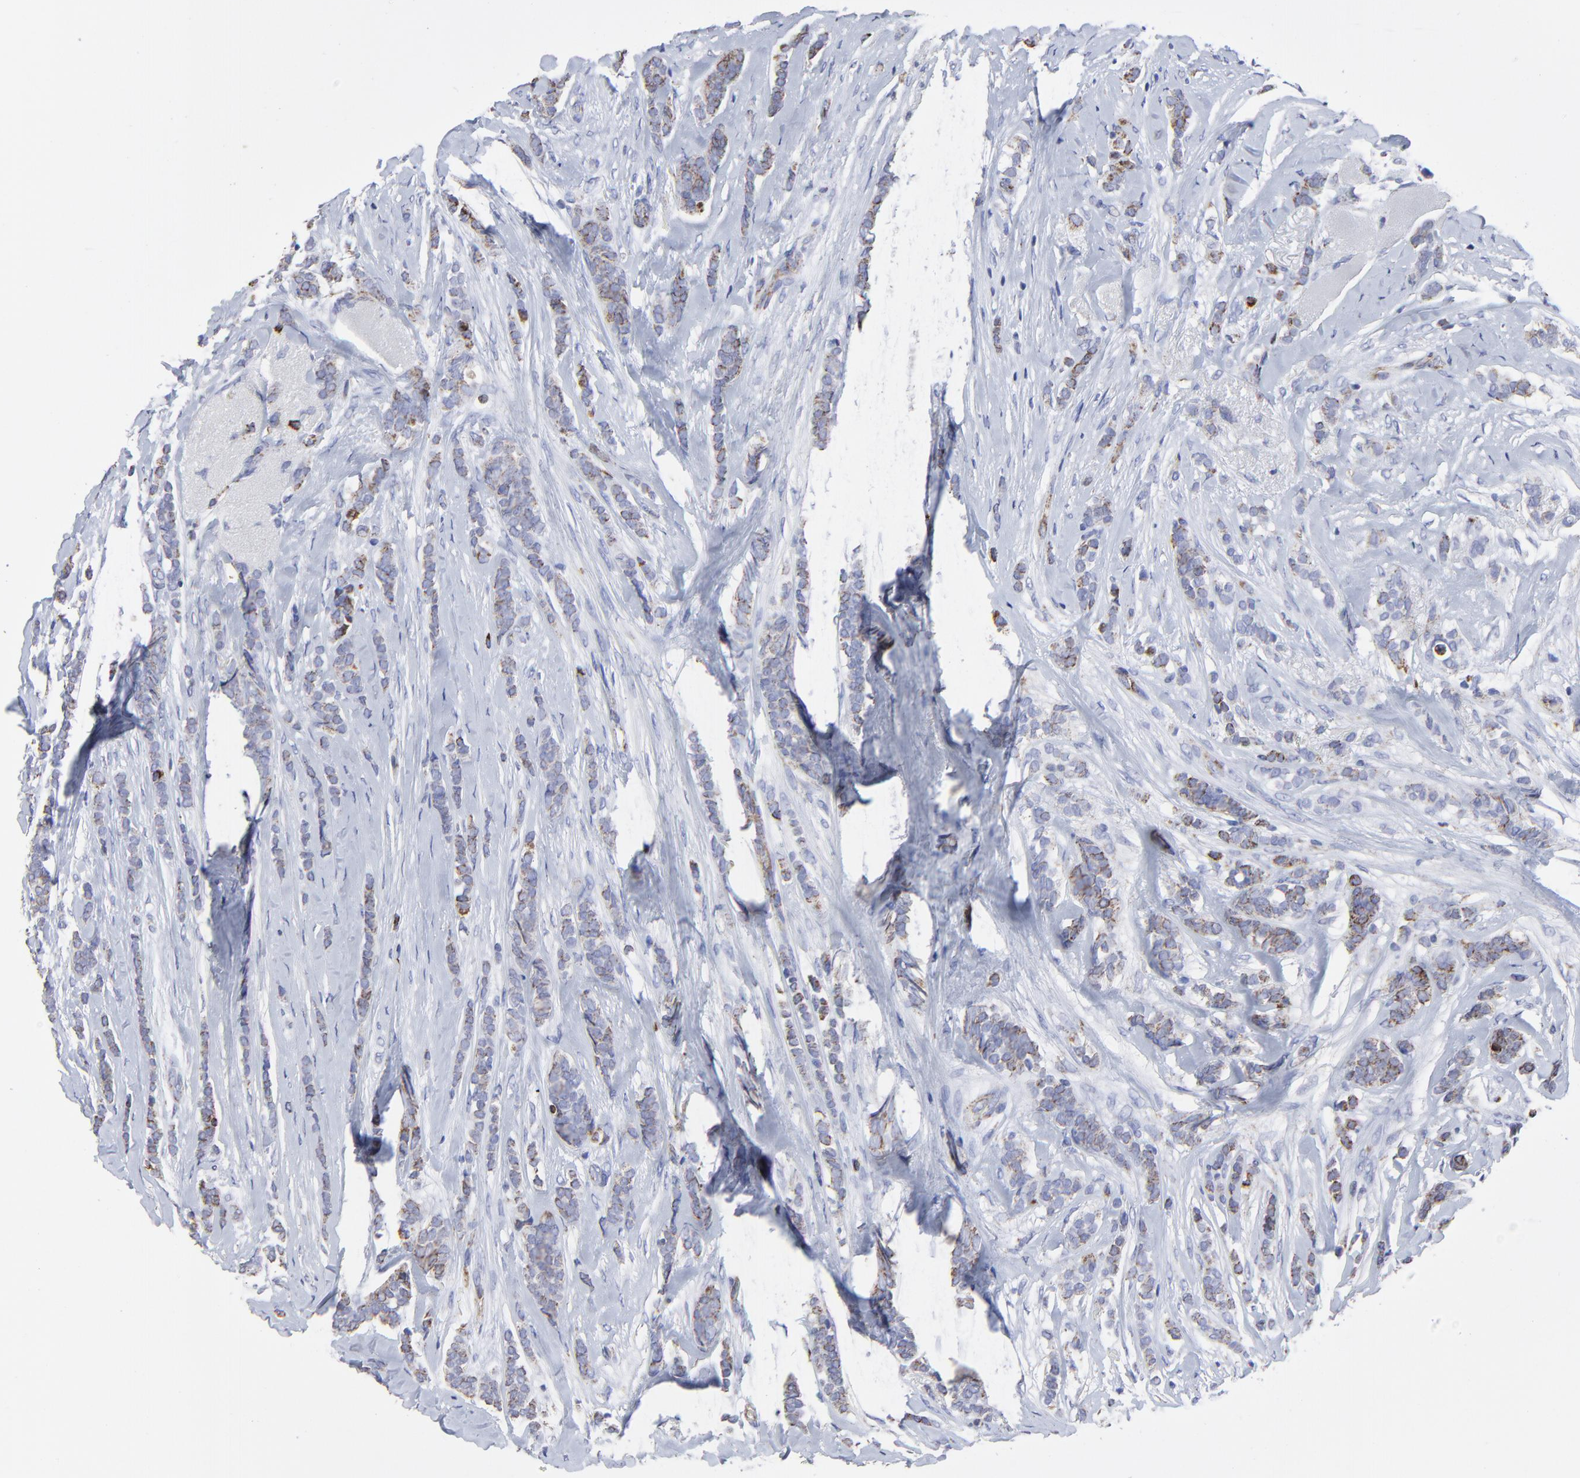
{"staining": {"intensity": "moderate", "quantity": "25%-75%", "location": "cytoplasmic/membranous"}, "tissue": "breast cancer", "cell_type": "Tumor cells", "image_type": "cancer", "snomed": [{"axis": "morphology", "description": "Lobular carcinoma"}, {"axis": "topography", "description": "Breast"}], "caption": "Brown immunohistochemical staining in breast cancer displays moderate cytoplasmic/membranous staining in about 25%-75% of tumor cells. The staining was performed using DAB, with brown indicating positive protein expression. Nuclei are stained blue with hematoxylin.", "gene": "PINK1", "patient": {"sex": "female", "age": 56}}